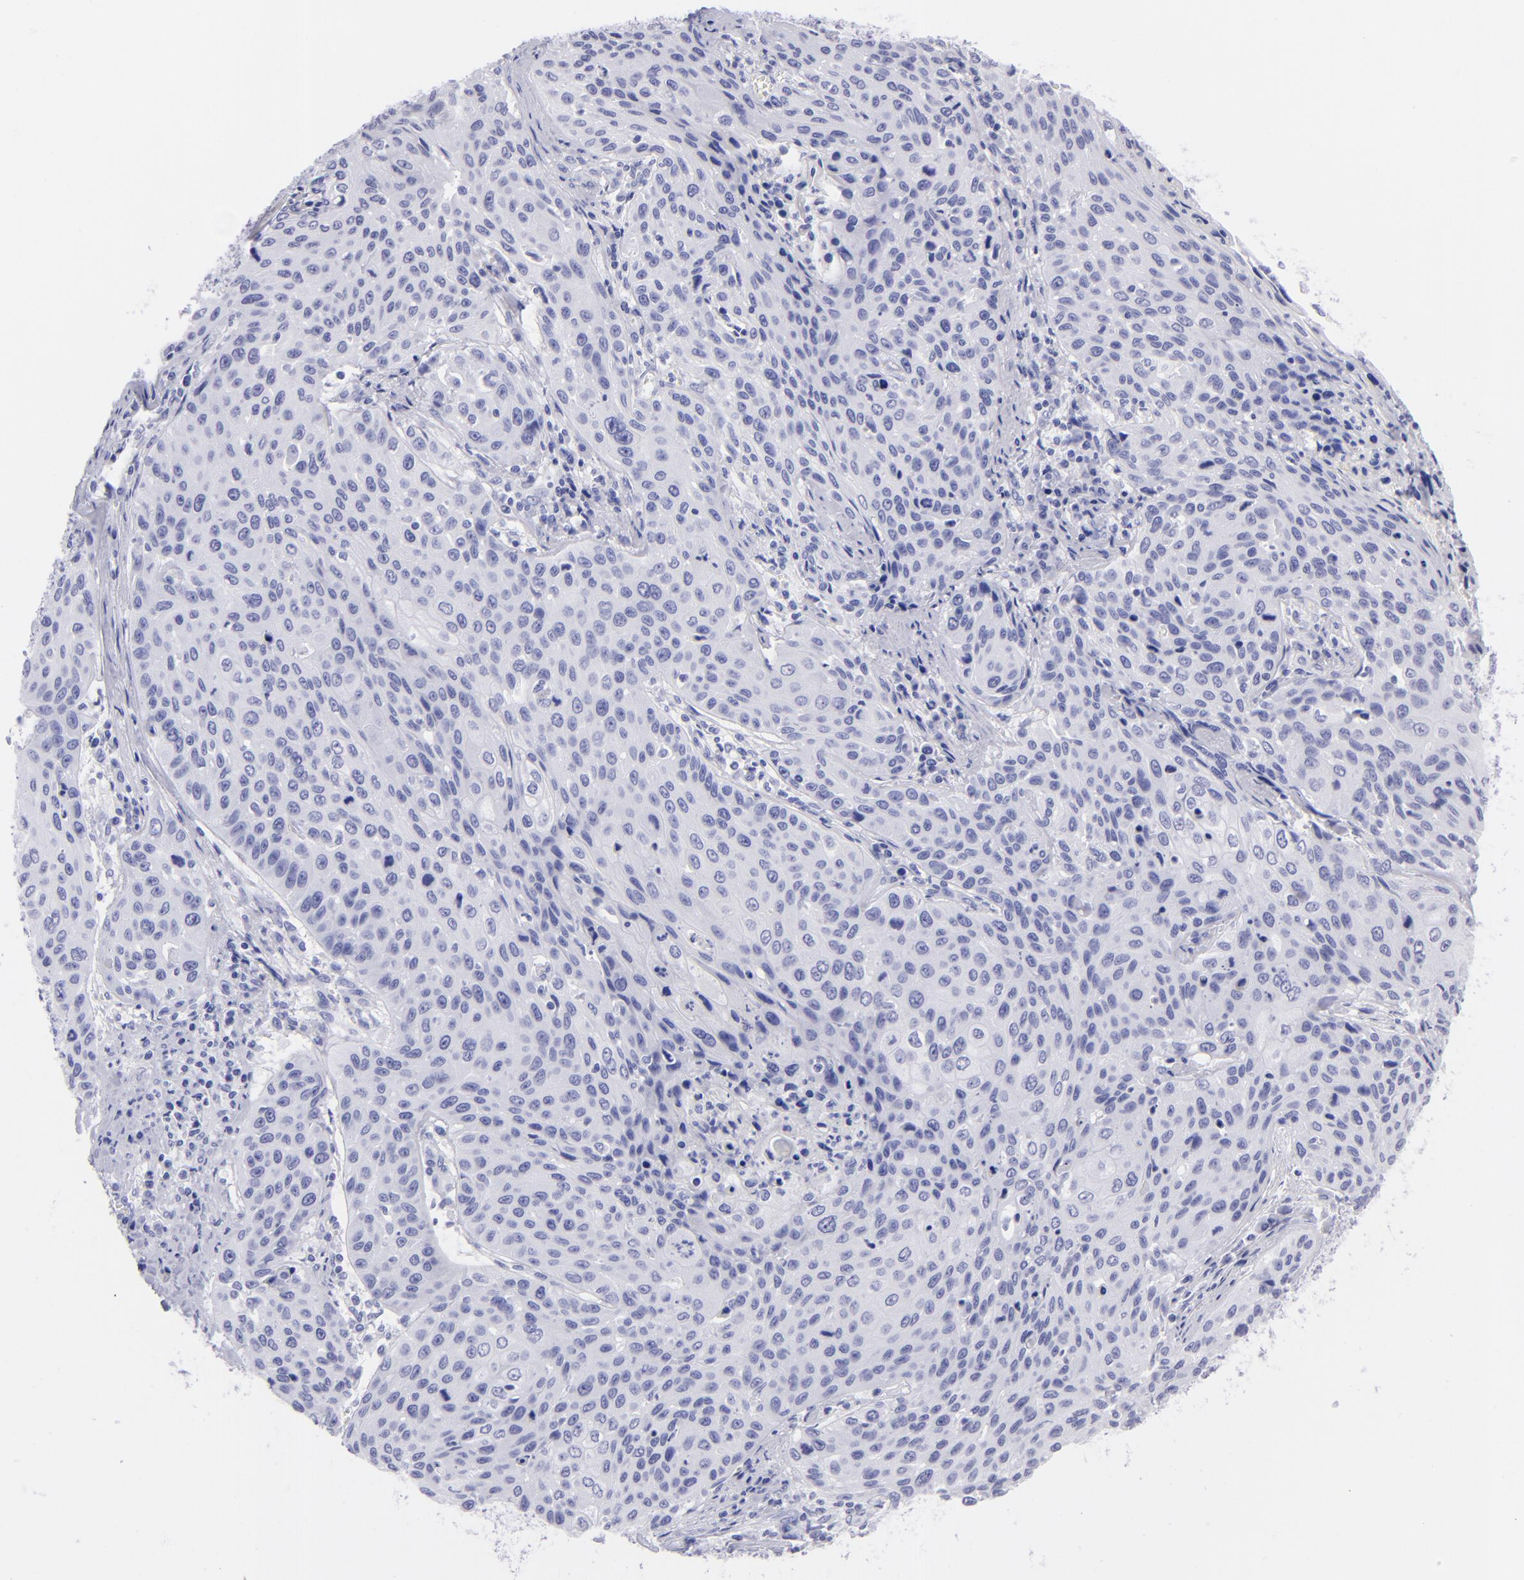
{"staining": {"intensity": "negative", "quantity": "none", "location": "none"}, "tissue": "cervical cancer", "cell_type": "Tumor cells", "image_type": "cancer", "snomed": [{"axis": "morphology", "description": "Squamous cell carcinoma, NOS"}, {"axis": "topography", "description": "Cervix"}], "caption": "DAB immunohistochemical staining of cervical squamous cell carcinoma exhibits no significant staining in tumor cells.", "gene": "SLC1A3", "patient": {"sex": "female", "age": 32}}